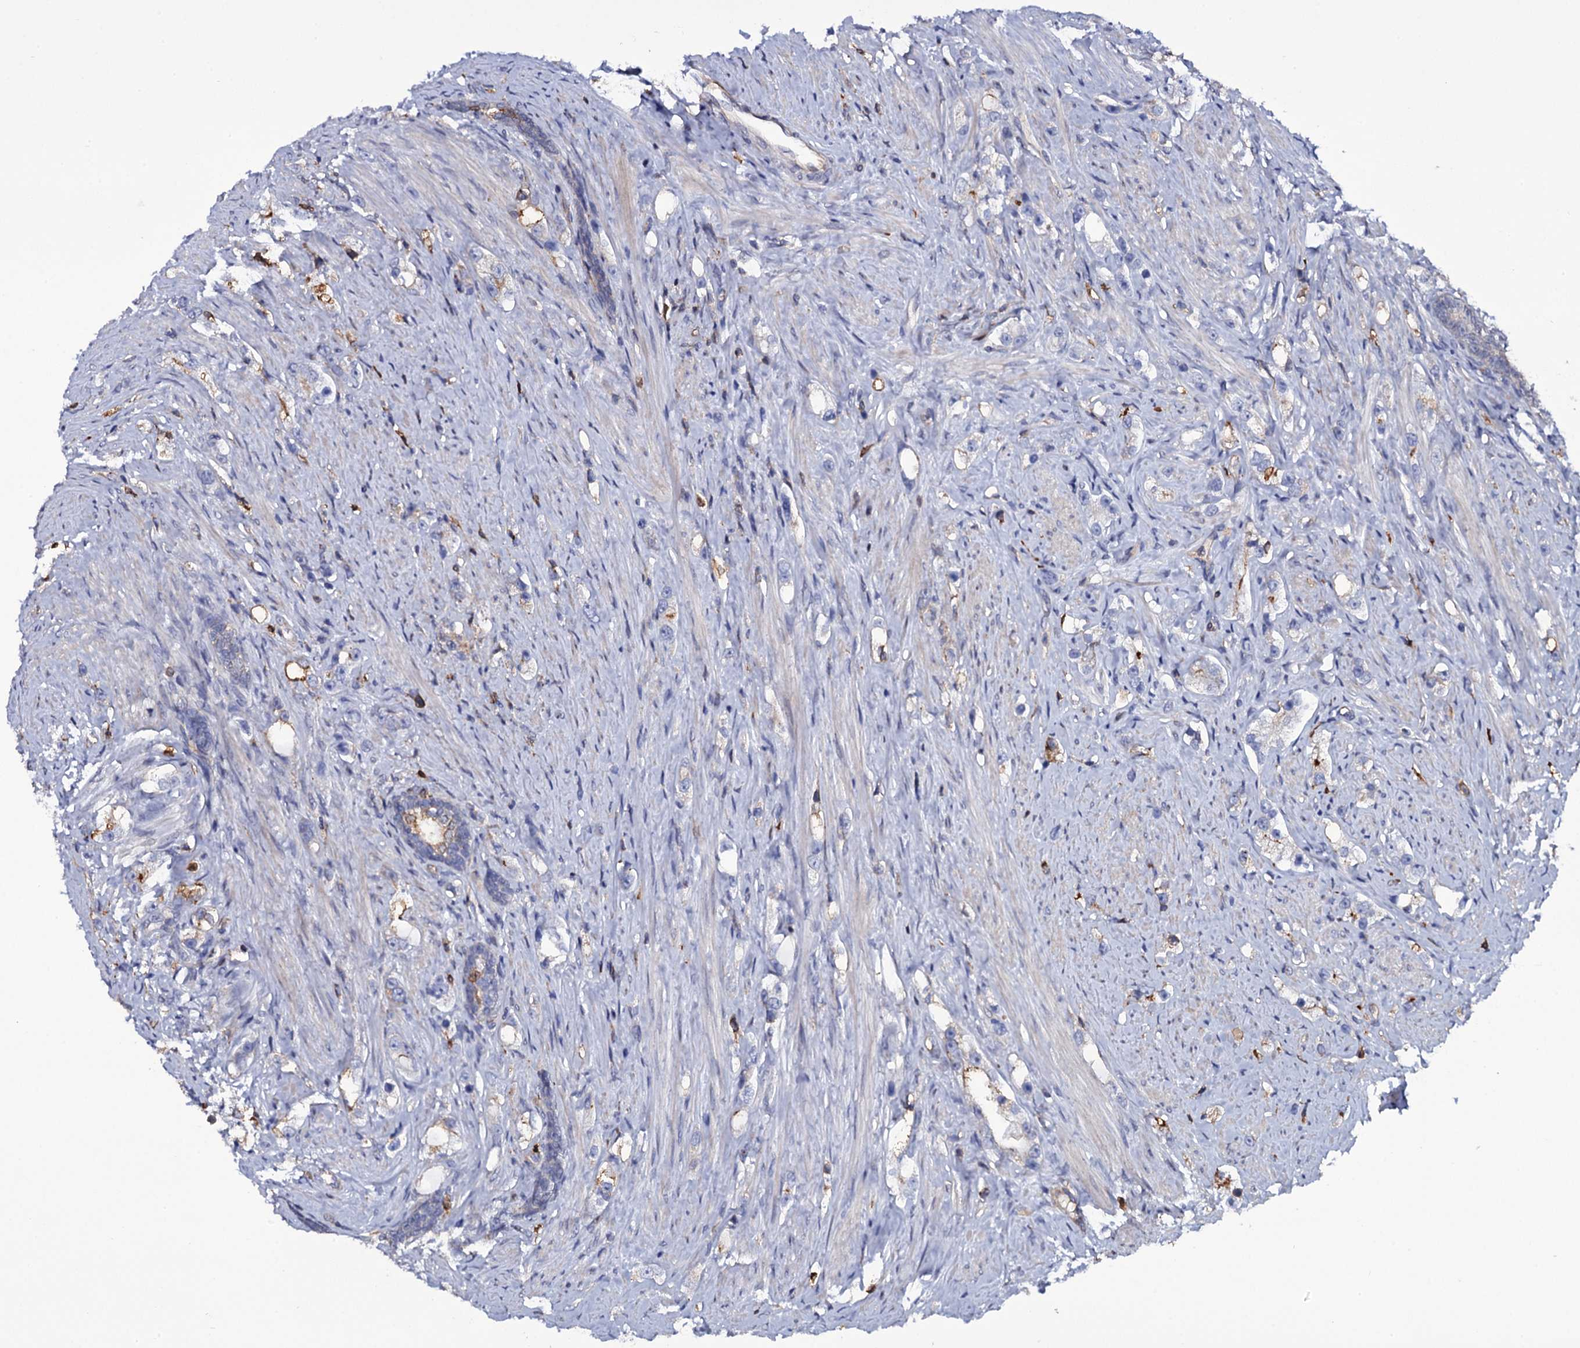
{"staining": {"intensity": "negative", "quantity": "none", "location": "none"}, "tissue": "prostate cancer", "cell_type": "Tumor cells", "image_type": "cancer", "snomed": [{"axis": "morphology", "description": "Adenocarcinoma, High grade"}, {"axis": "topography", "description": "Prostate"}], "caption": "An IHC photomicrograph of prostate cancer (adenocarcinoma (high-grade)) is shown. There is no staining in tumor cells of prostate cancer (adenocarcinoma (high-grade)).", "gene": "TTC23", "patient": {"sex": "male", "age": 63}}